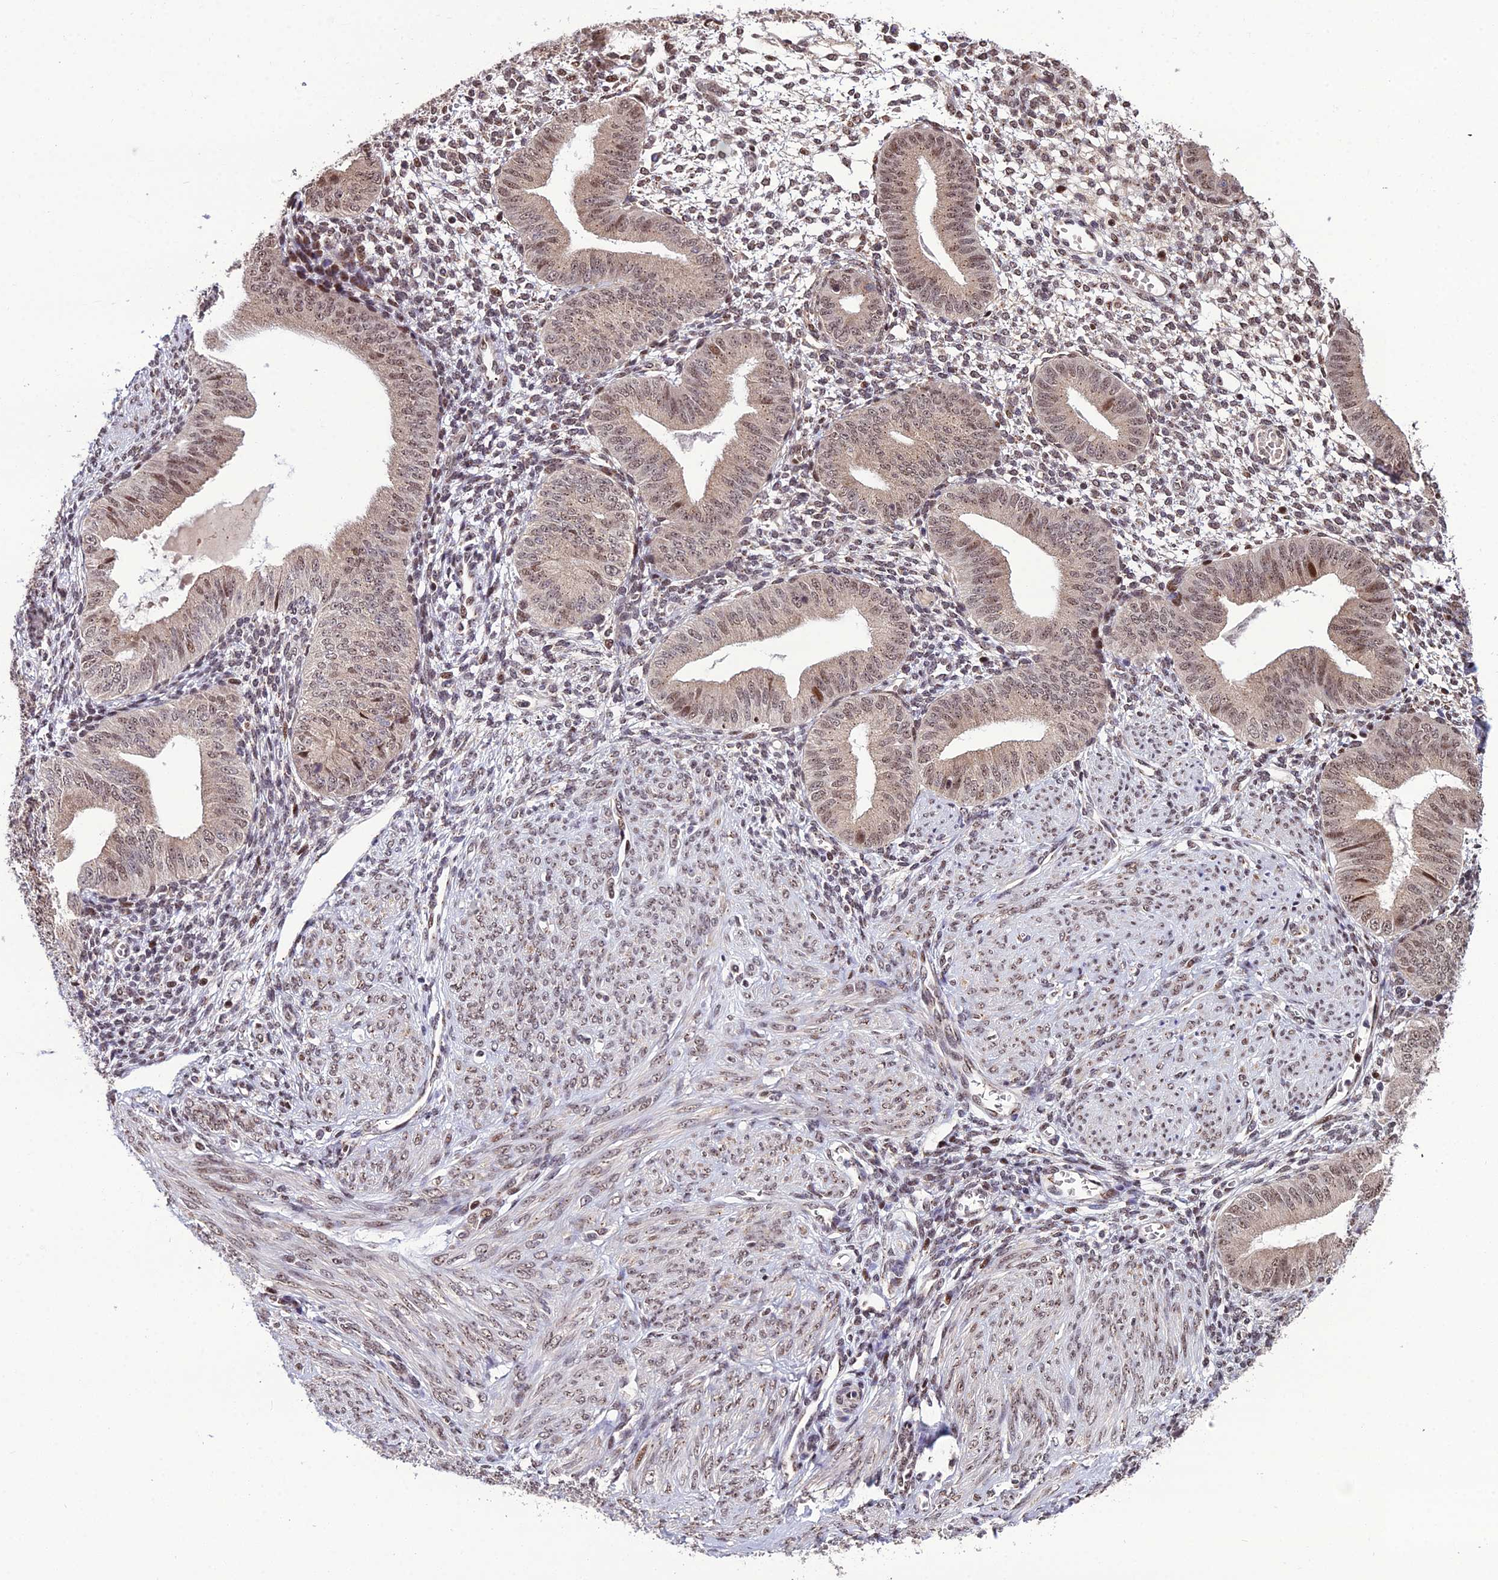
{"staining": {"intensity": "moderate", "quantity": "<25%", "location": "nuclear"}, "tissue": "endometrium", "cell_type": "Cells in endometrial stroma", "image_type": "normal", "snomed": [{"axis": "morphology", "description": "Normal tissue, NOS"}, {"axis": "topography", "description": "Endometrium"}], "caption": "Unremarkable endometrium demonstrates moderate nuclear staining in about <25% of cells in endometrial stroma, visualized by immunohistochemistry. The staining is performed using DAB (3,3'-diaminobenzidine) brown chromogen to label protein expression. The nuclei are counter-stained blue using hematoxylin.", "gene": "ARL2", "patient": {"sex": "female", "age": 49}}